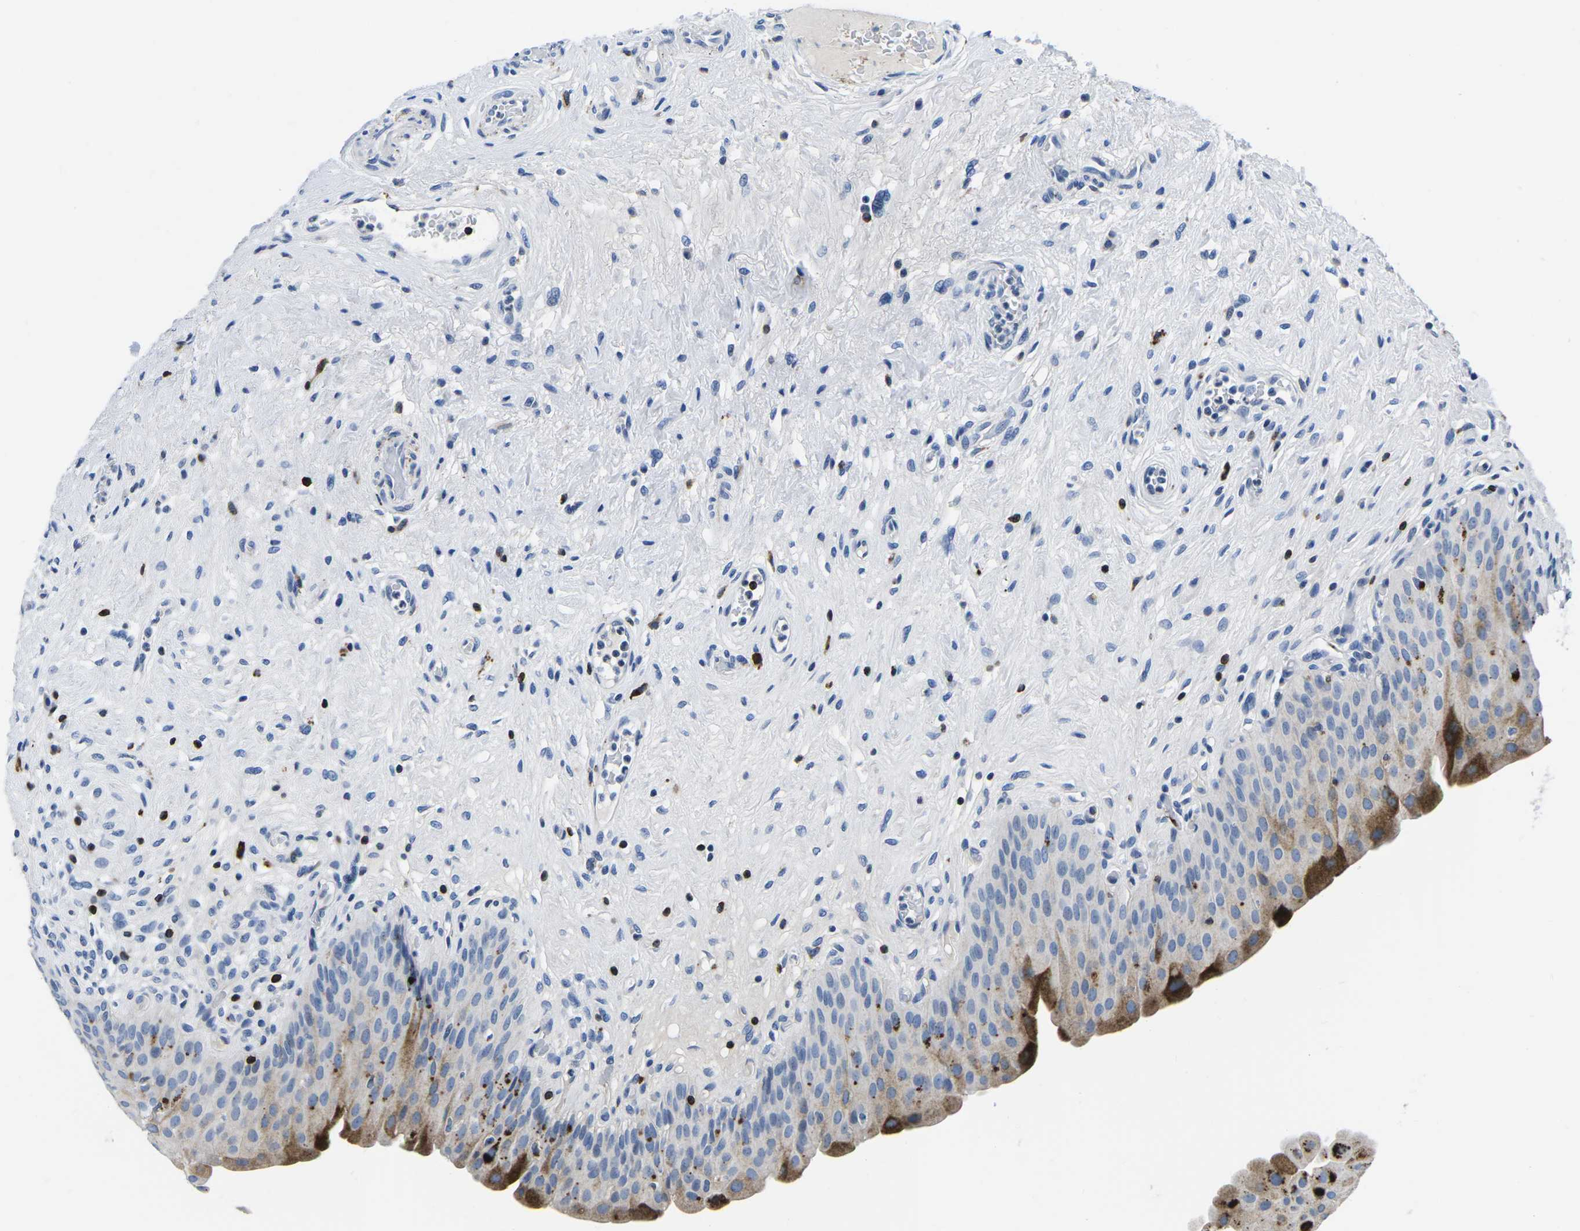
{"staining": {"intensity": "moderate", "quantity": "<25%", "location": "cytoplasmic/membranous"}, "tissue": "urinary bladder", "cell_type": "Urothelial cells", "image_type": "normal", "snomed": [{"axis": "morphology", "description": "Normal tissue, NOS"}, {"axis": "topography", "description": "Urinary bladder"}], "caption": "A brown stain labels moderate cytoplasmic/membranous expression of a protein in urothelial cells of benign human urinary bladder. (brown staining indicates protein expression, while blue staining denotes nuclei).", "gene": "CTSW", "patient": {"sex": "male", "age": 46}}